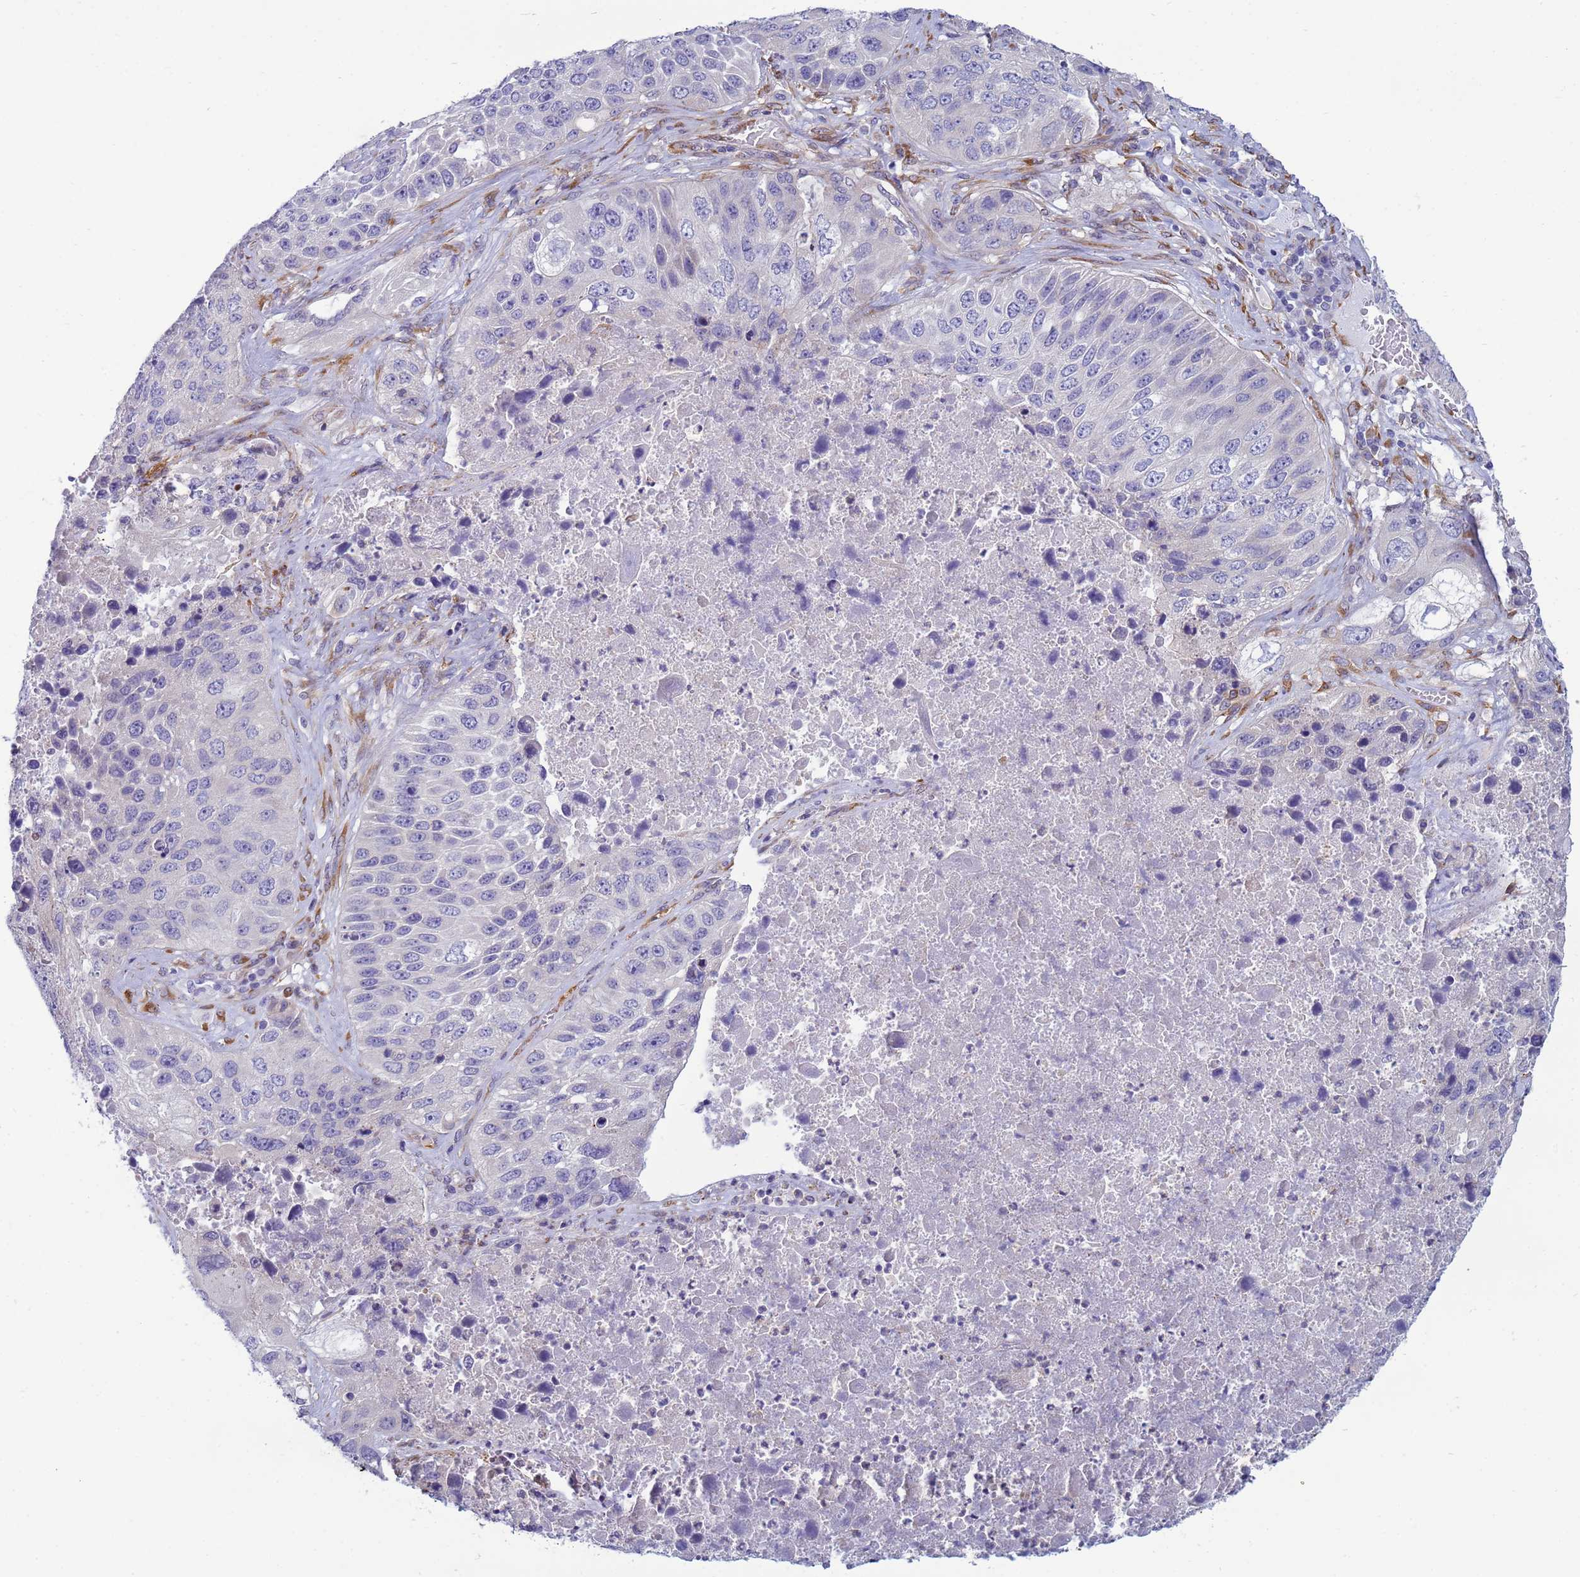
{"staining": {"intensity": "negative", "quantity": "none", "location": "none"}, "tissue": "lung cancer", "cell_type": "Tumor cells", "image_type": "cancer", "snomed": [{"axis": "morphology", "description": "Squamous cell carcinoma, NOS"}, {"axis": "topography", "description": "Lung"}], "caption": "A micrograph of lung squamous cell carcinoma stained for a protein exhibits no brown staining in tumor cells.", "gene": "TRPC6", "patient": {"sex": "male", "age": 61}}